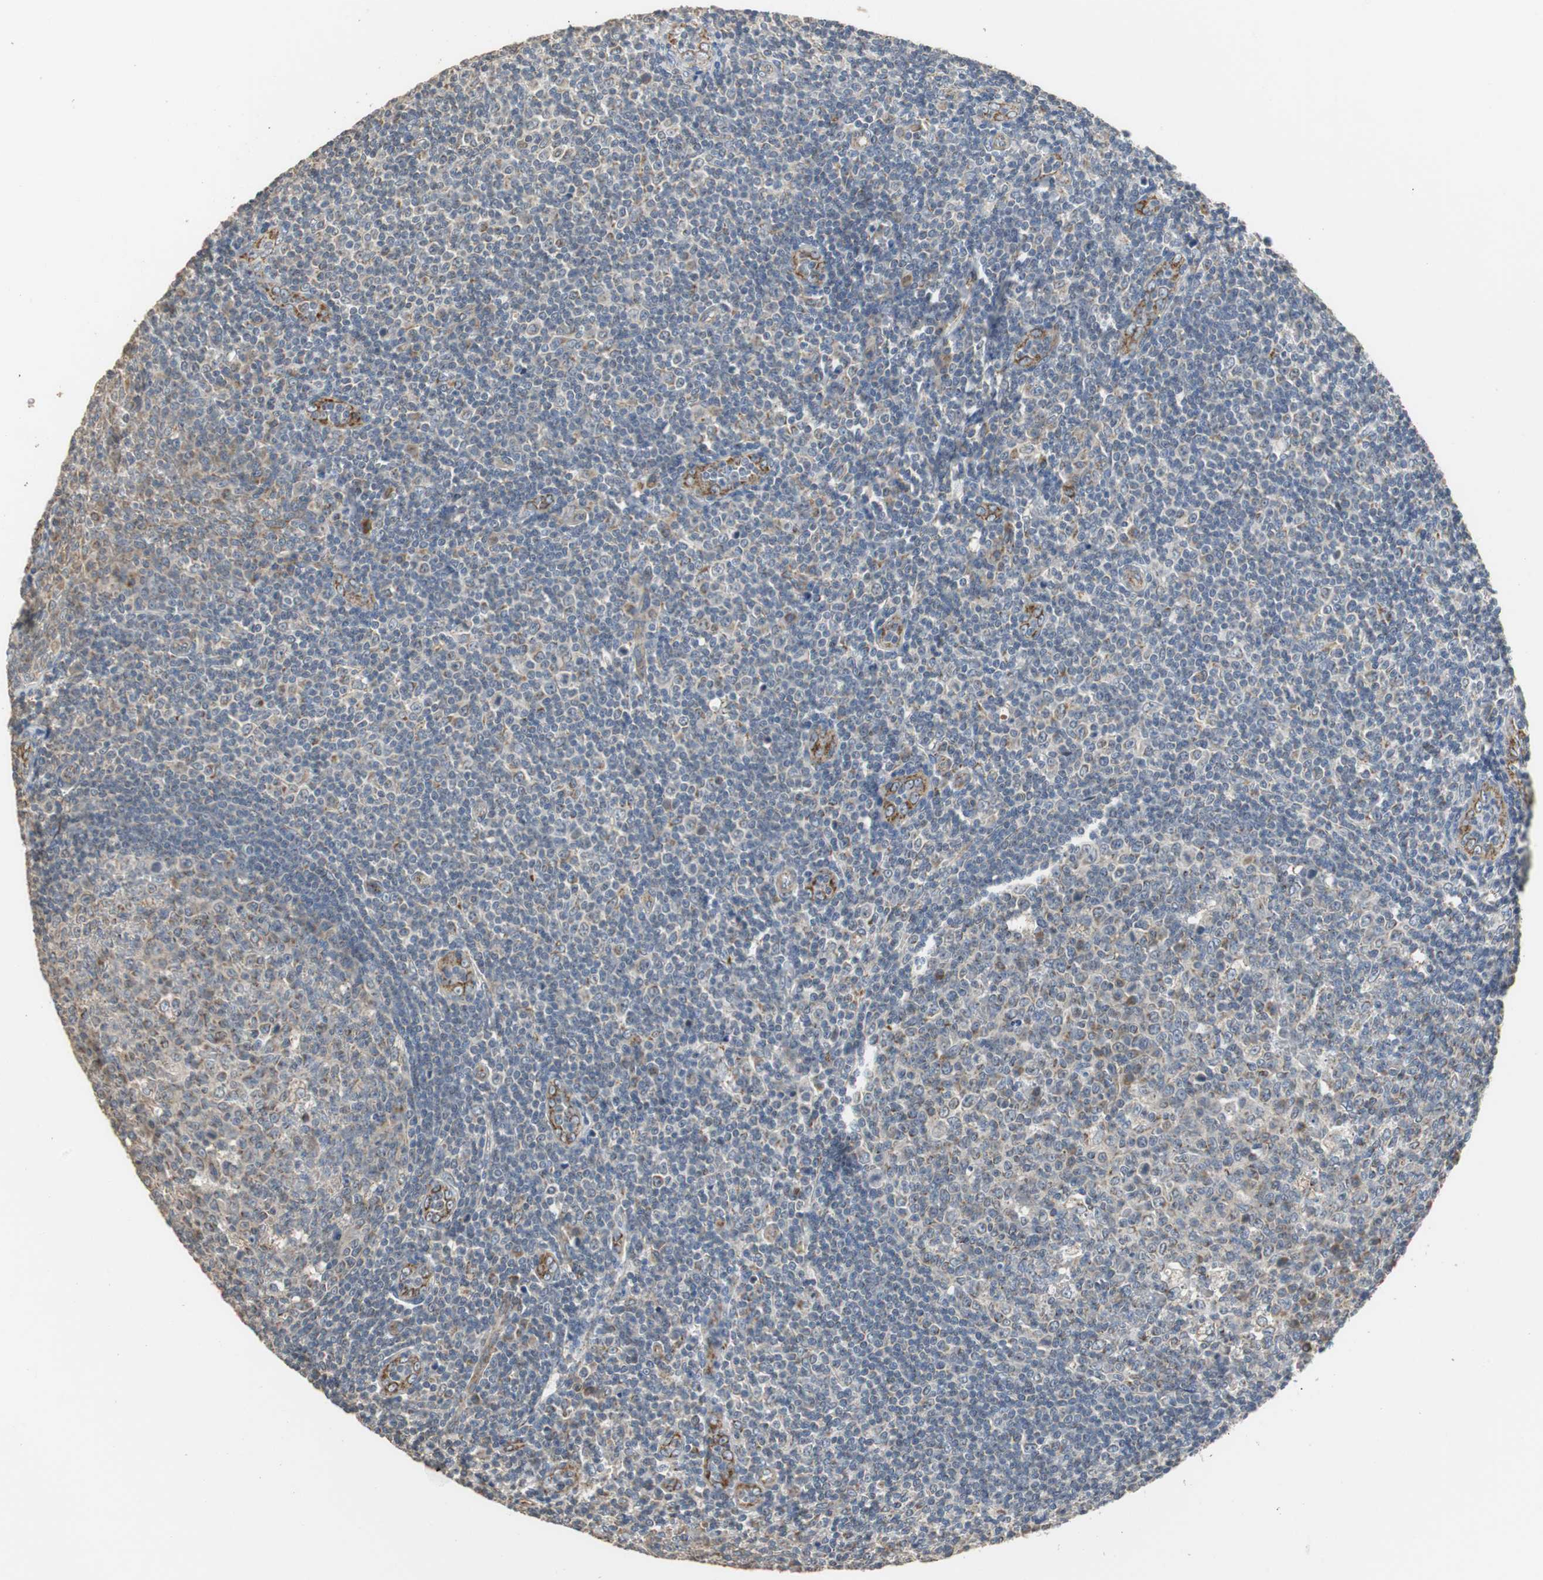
{"staining": {"intensity": "weak", "quantity": "<25%", "location": "cytoplasmic/membranous"}, "tissue": "tonsil", "cell_type": "Germinal center cells", "image_type": "normal", "snomed": [{"axis": "morphology", "description": "Normal tissue, NOS"}, {"axis": "topography", "description": "Tonsil"}], "caption": "The histopathology image reveals no significant expression in germinal center cells of tonsil. (IHC, brightfield microscopy, high magnification).", "gene": "HMGCL", "patient": {"sex": "male", "age": 31}}